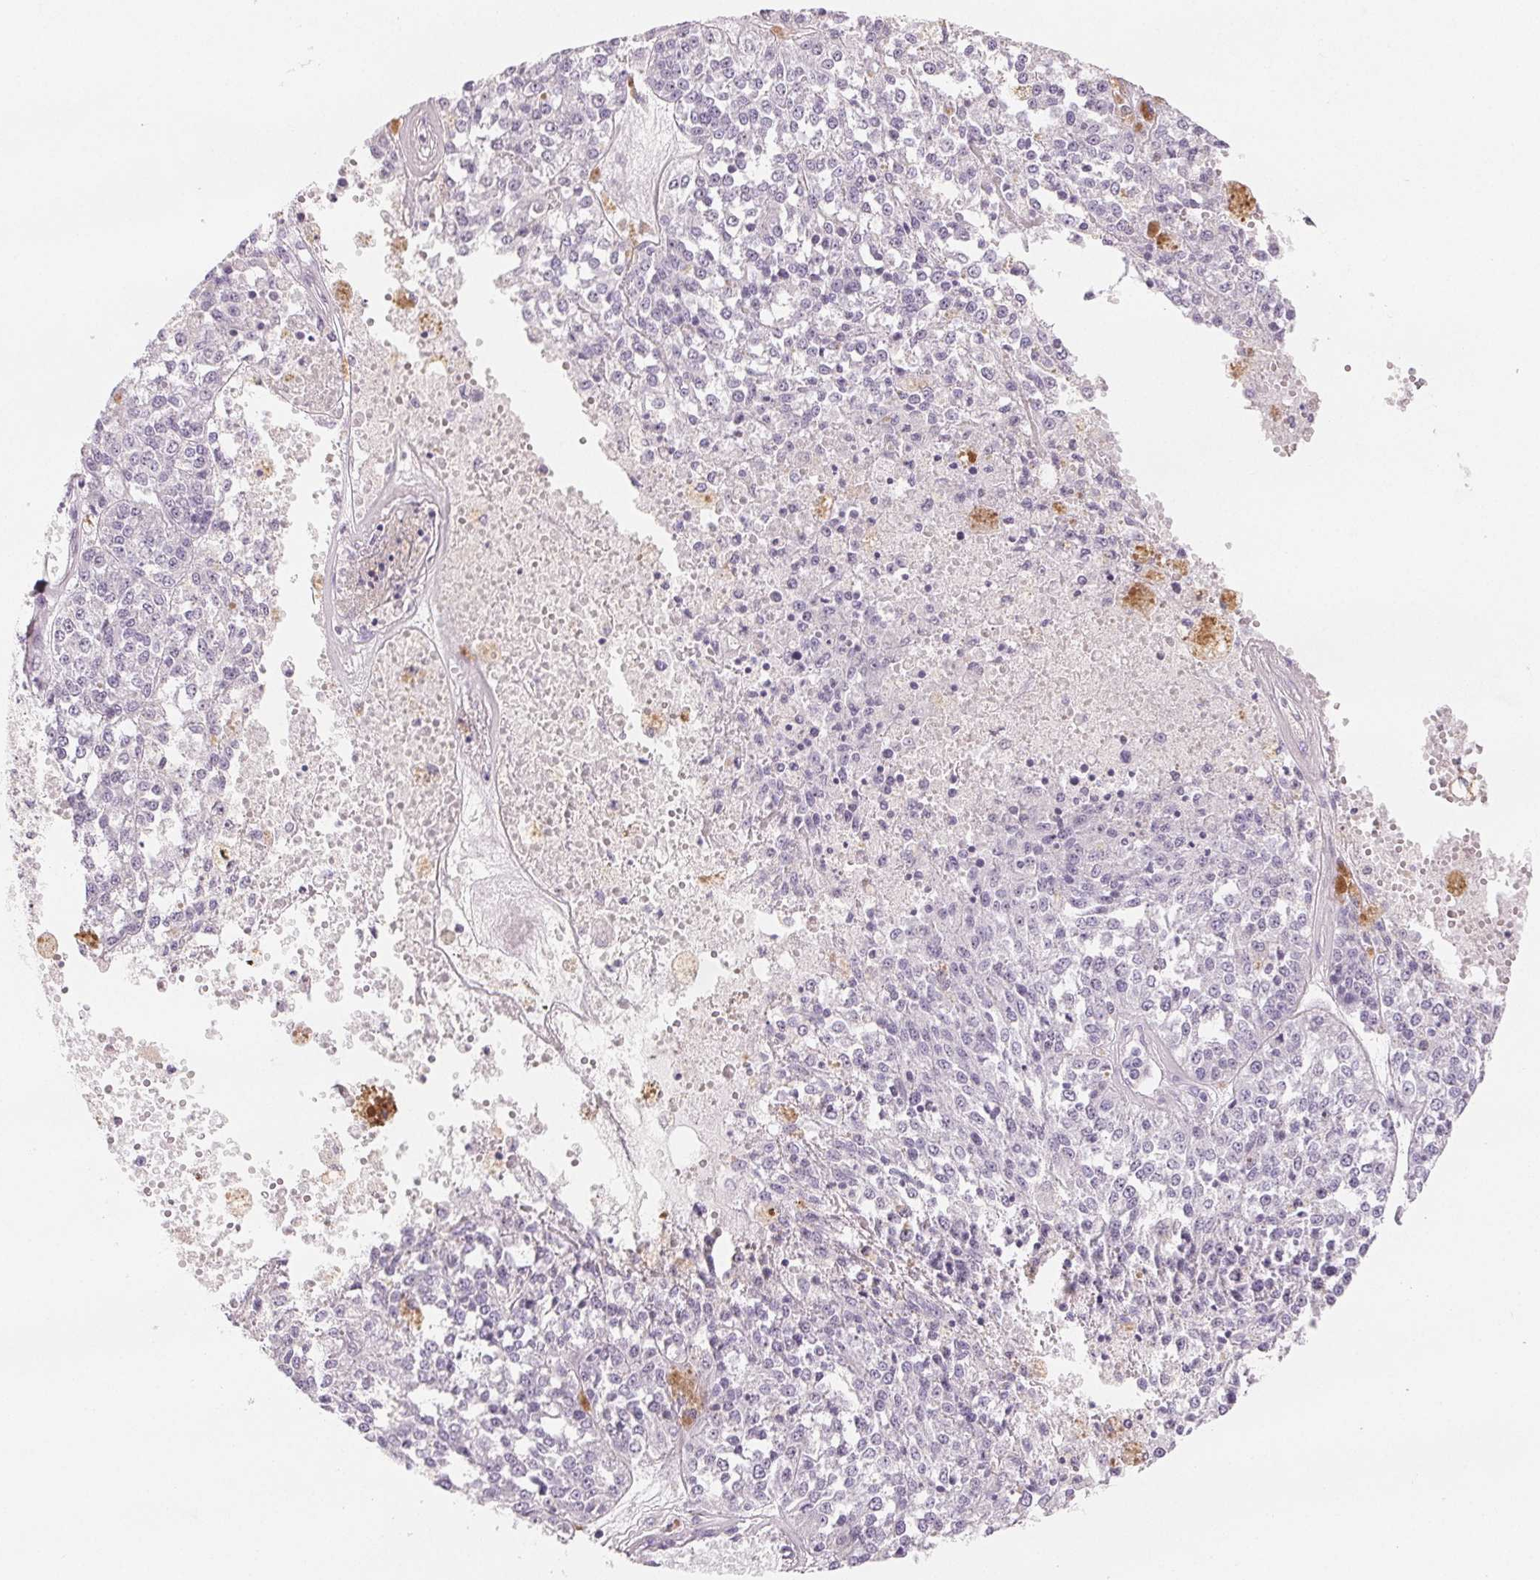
{"staining": {"intensity": "negative", "quantity": "none", "location": "none"}, "tissue": "melanoma", "cell_type": "Tumor cells", "image_type": "cancer", "snomed": [{"axis": "morphology", "description": "Malignant melanoma, Metastatic site"}, {"axis": "topography", "description": "Lymph node"}], "caption": "This histopathology image is of malignant melanoma (metastatic site) stained with IHC to label a protein in brown with the nuclei are counter-stained blue. There is no staining in tumor cells.", "gene": "CD69", "patient": {"sex": "female", "age": 64}}